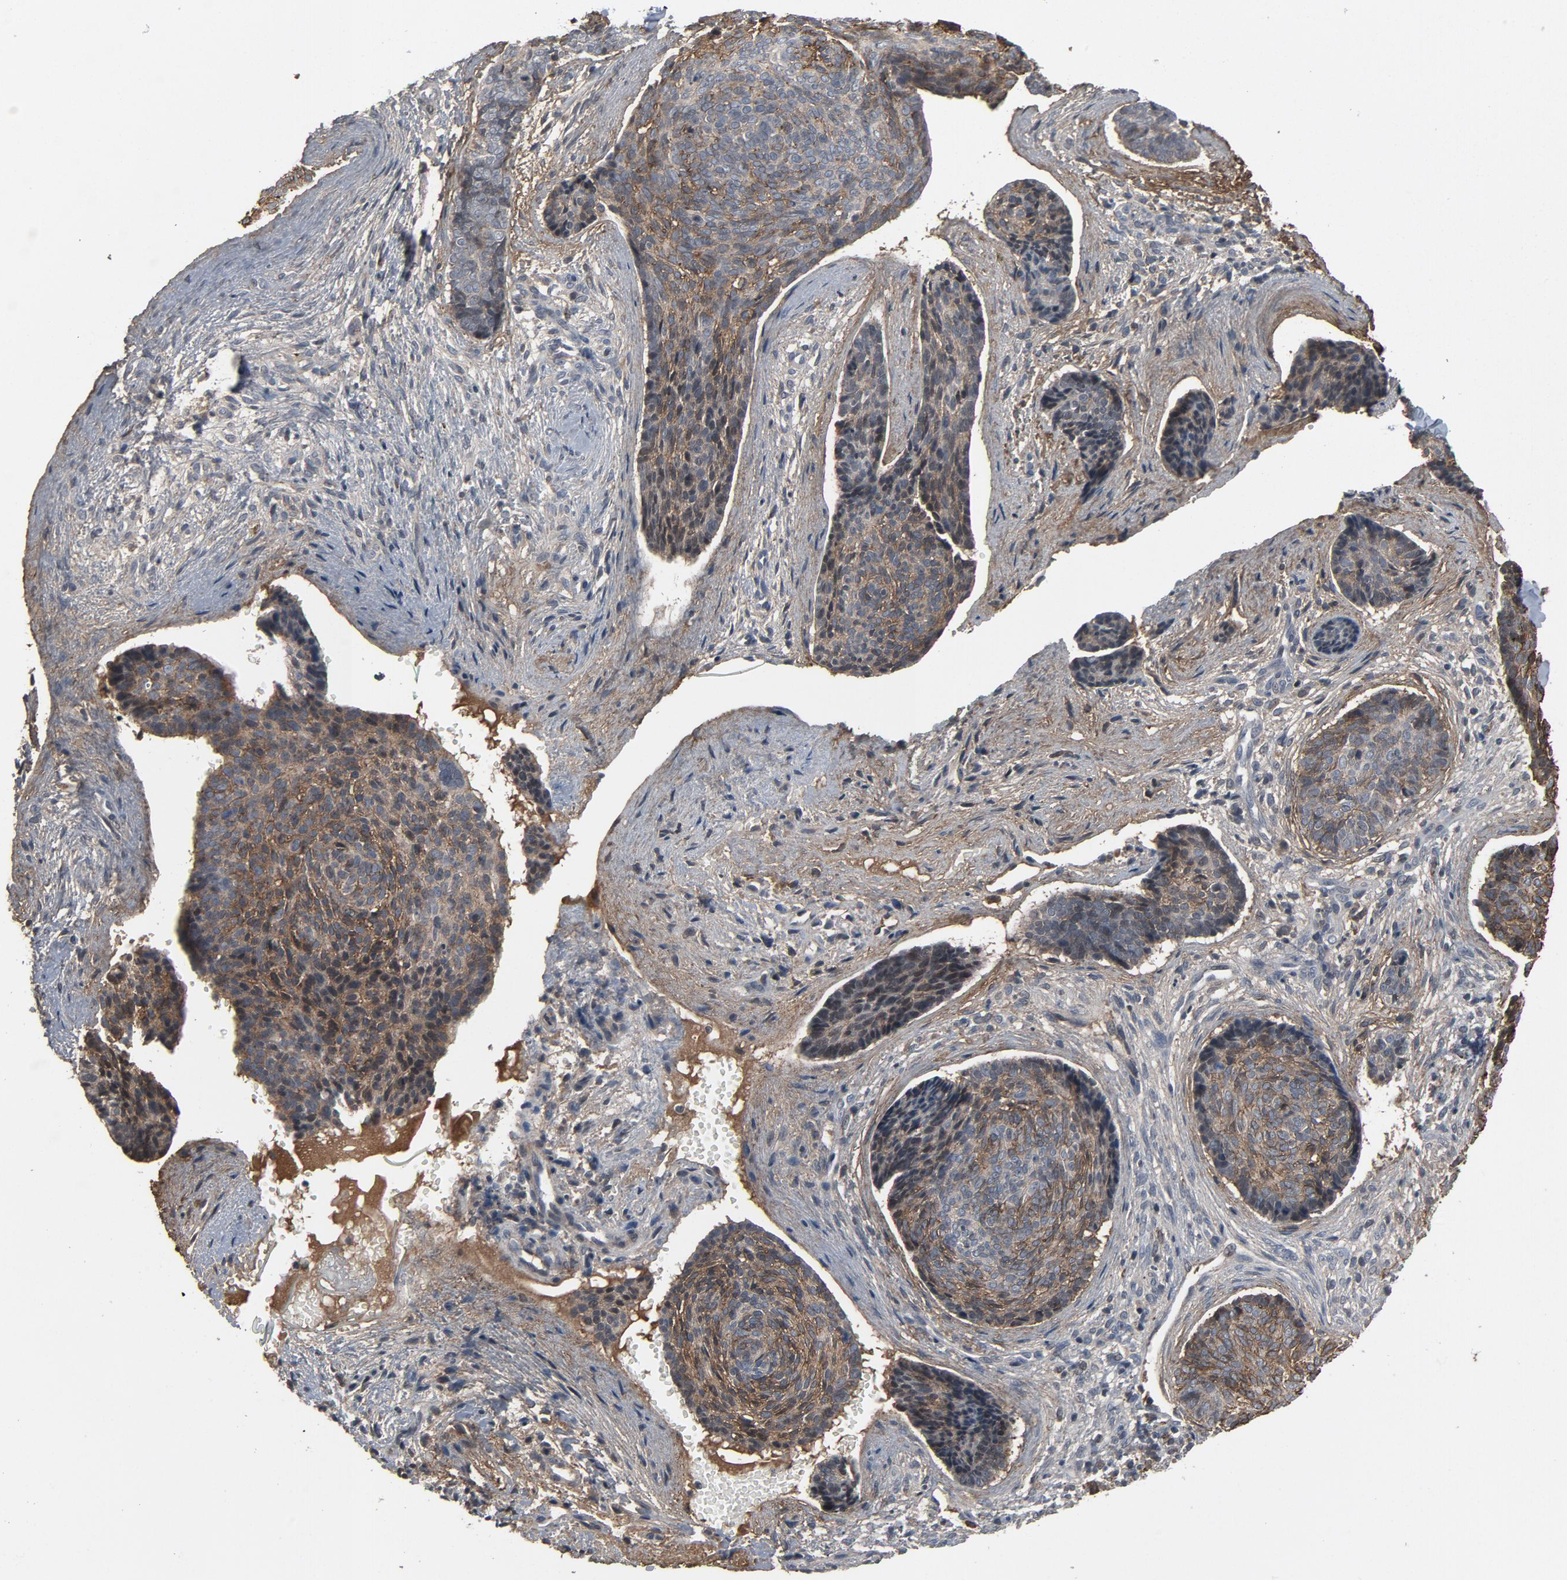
{"staining": {"intensity": "weak", "quantity": "<25%", "location": "cytoplasmic/membranous"}, "tissue": "skin cancer", "cell_type": "Tumor cells", "image_type": "cancer", "snomed": [{"axis": "morphology", "description": "Normal tissue, NOS"}, {"axis": "morphology", "description": "Basal cell carcinoma"}, {"axis": "topography", "description": "Skin"}], "caption": "Protein analysis of skin cancer shows no significant positivity in tumor cells.", "gene": "PDZD4", "patient": {"sex": "female", "age": 57}}